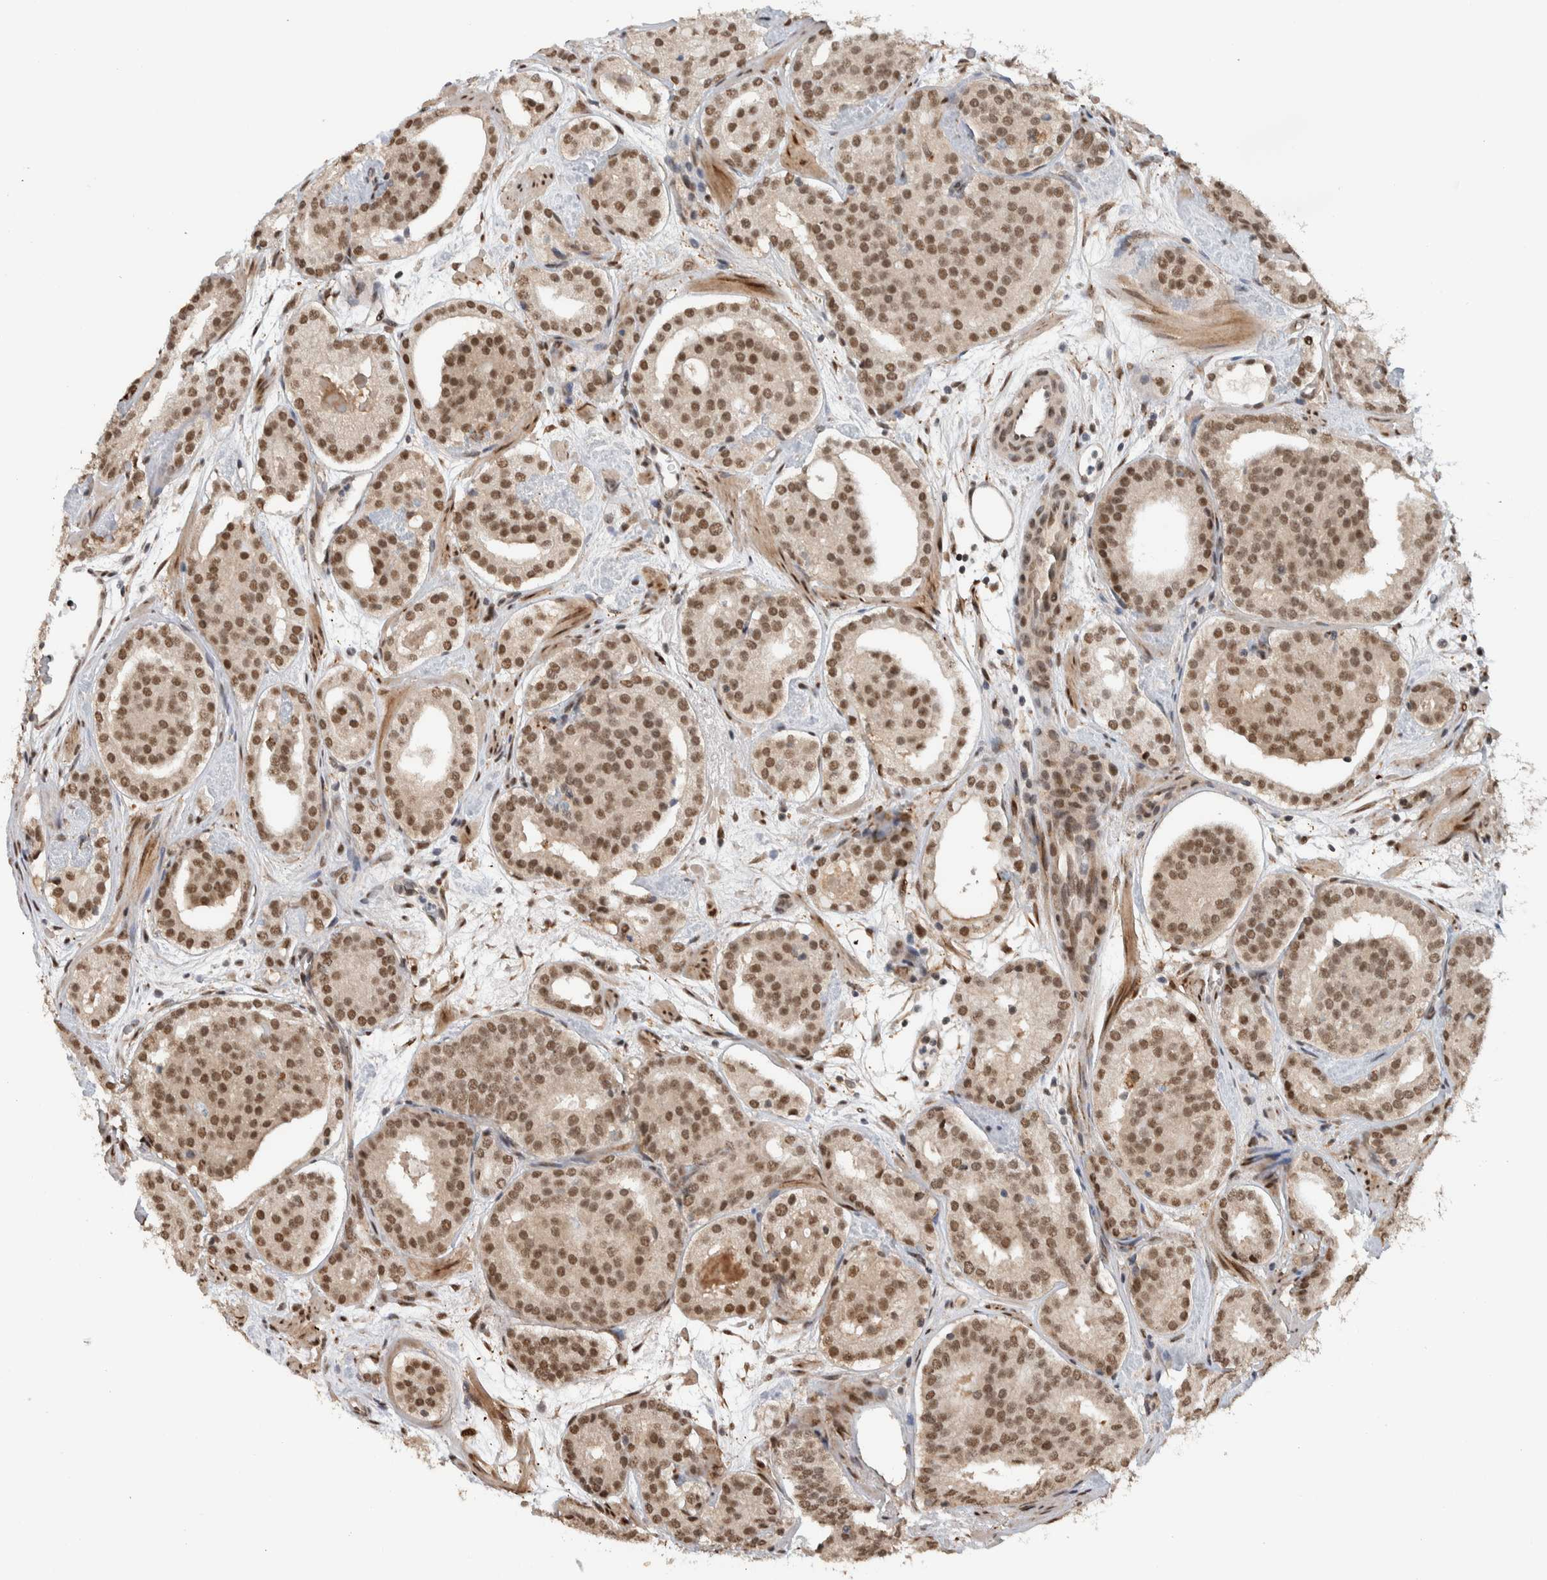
{"staining": {"intensity": "moderate", "quantity": ">75%", "location": "nuclear"}, "tissue": "prostate cancer", "cell_type": "Tumor cells", "image_type": "cancer", "snomed": [{"axis": "morphology", "description": "Adenocarcinoma, Low grade"}, {"axis": "topography", "description": "Prostate"}], "caption": "There is medium levels of moderate nuclear staining in tumor cells of low-grade adenocarcinoma (prostate), as demonstrated by immunohistochemical staining (brown color).", "gene": "TNRC18", "patient": {"sex": "male", "age": 69}}